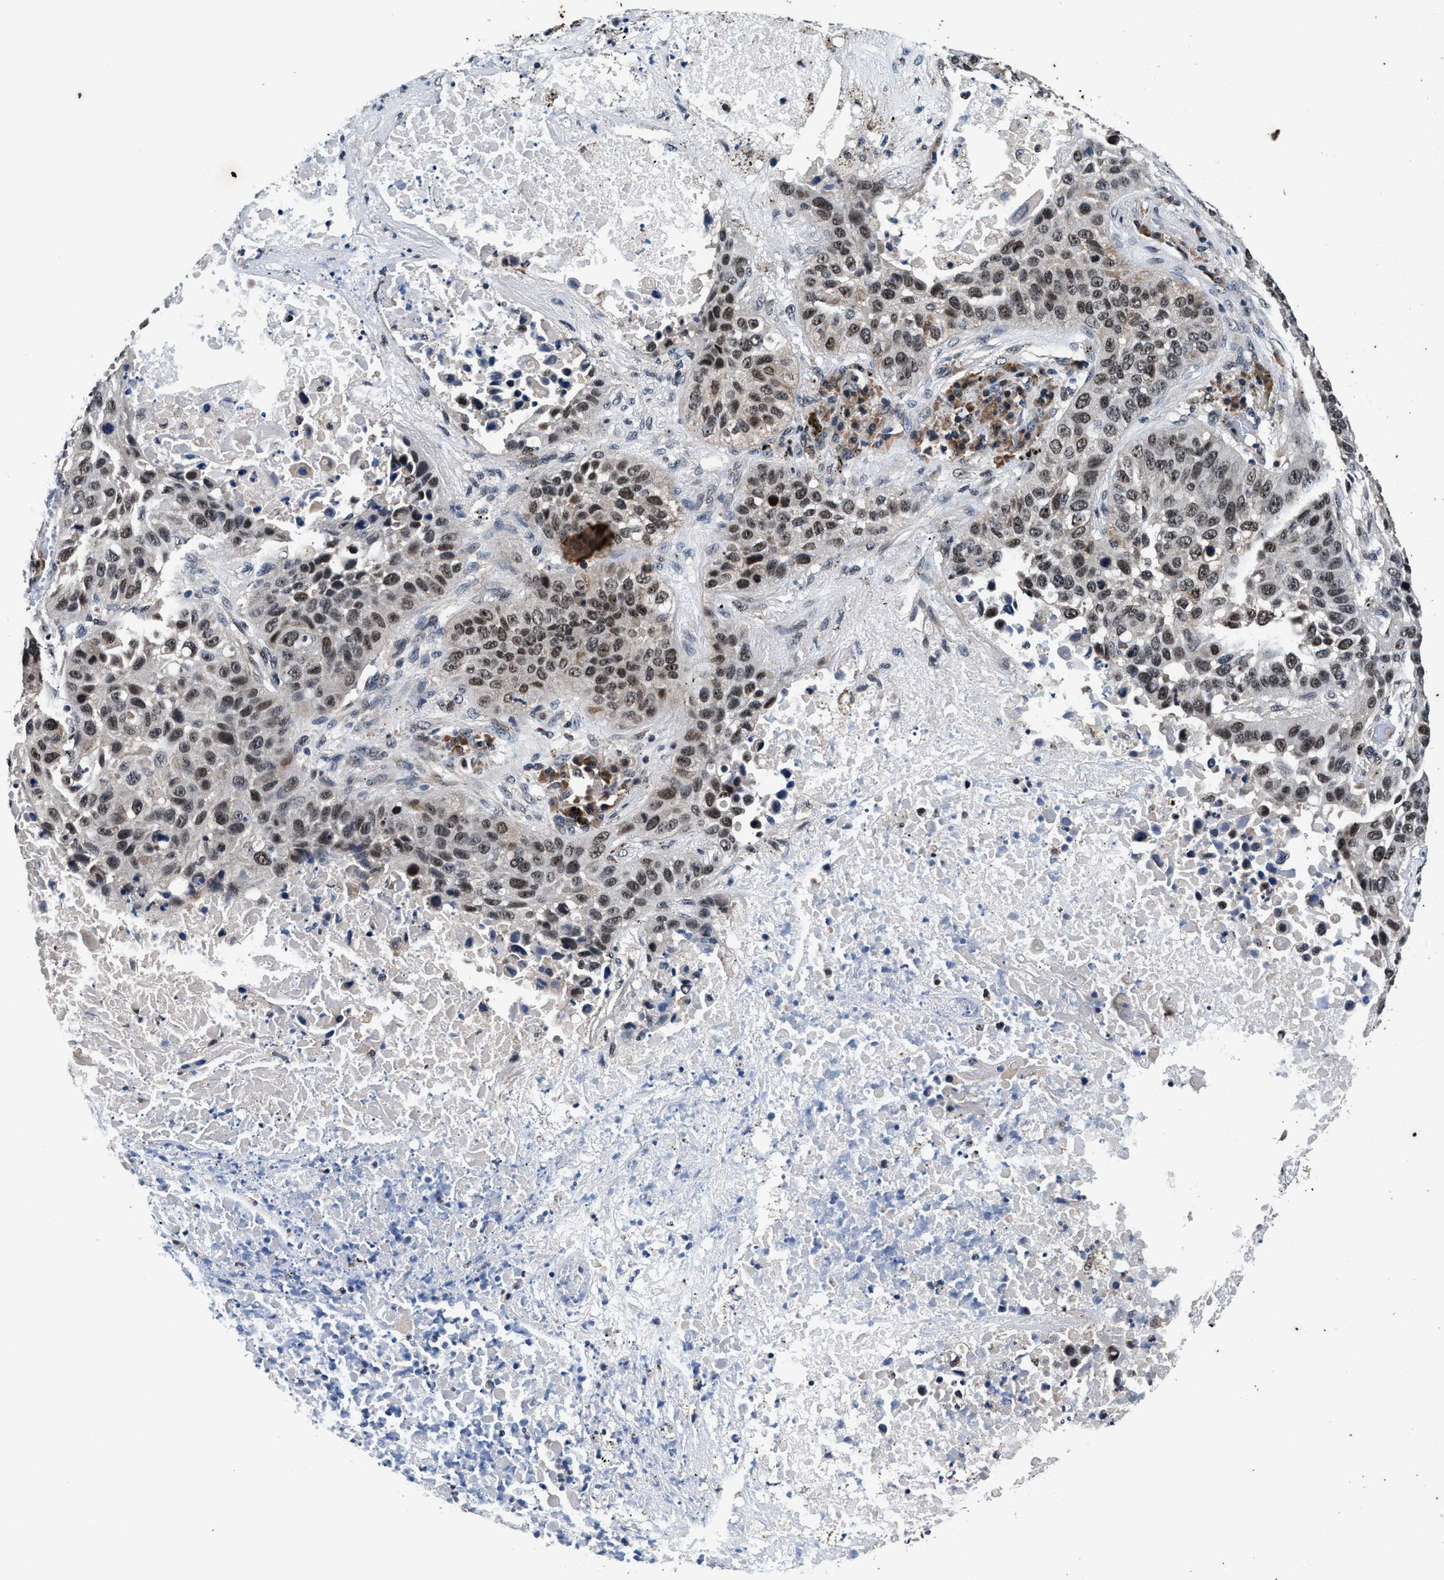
{"staining": {"intensity": "moderate", "quantity": ">75%", "location": "nuclear"}, "tissue": "lung cancer", "cell_type": "Tumor cells", "image_type": "cancer", "snomed": [{"axis": "morphology", "description": "Squamous cell carcinoma, NOS"}, {"axis": "topography", "description": "Lung"}], "caption": "Squamous cell carcinoma (lung) tissue demonstrates moderate nuclear positivity in about >75% of tumor cells, visualized by immunohistochemistry.", "gene": "USP16", "patient": {"sex": "male", "age": 57}}